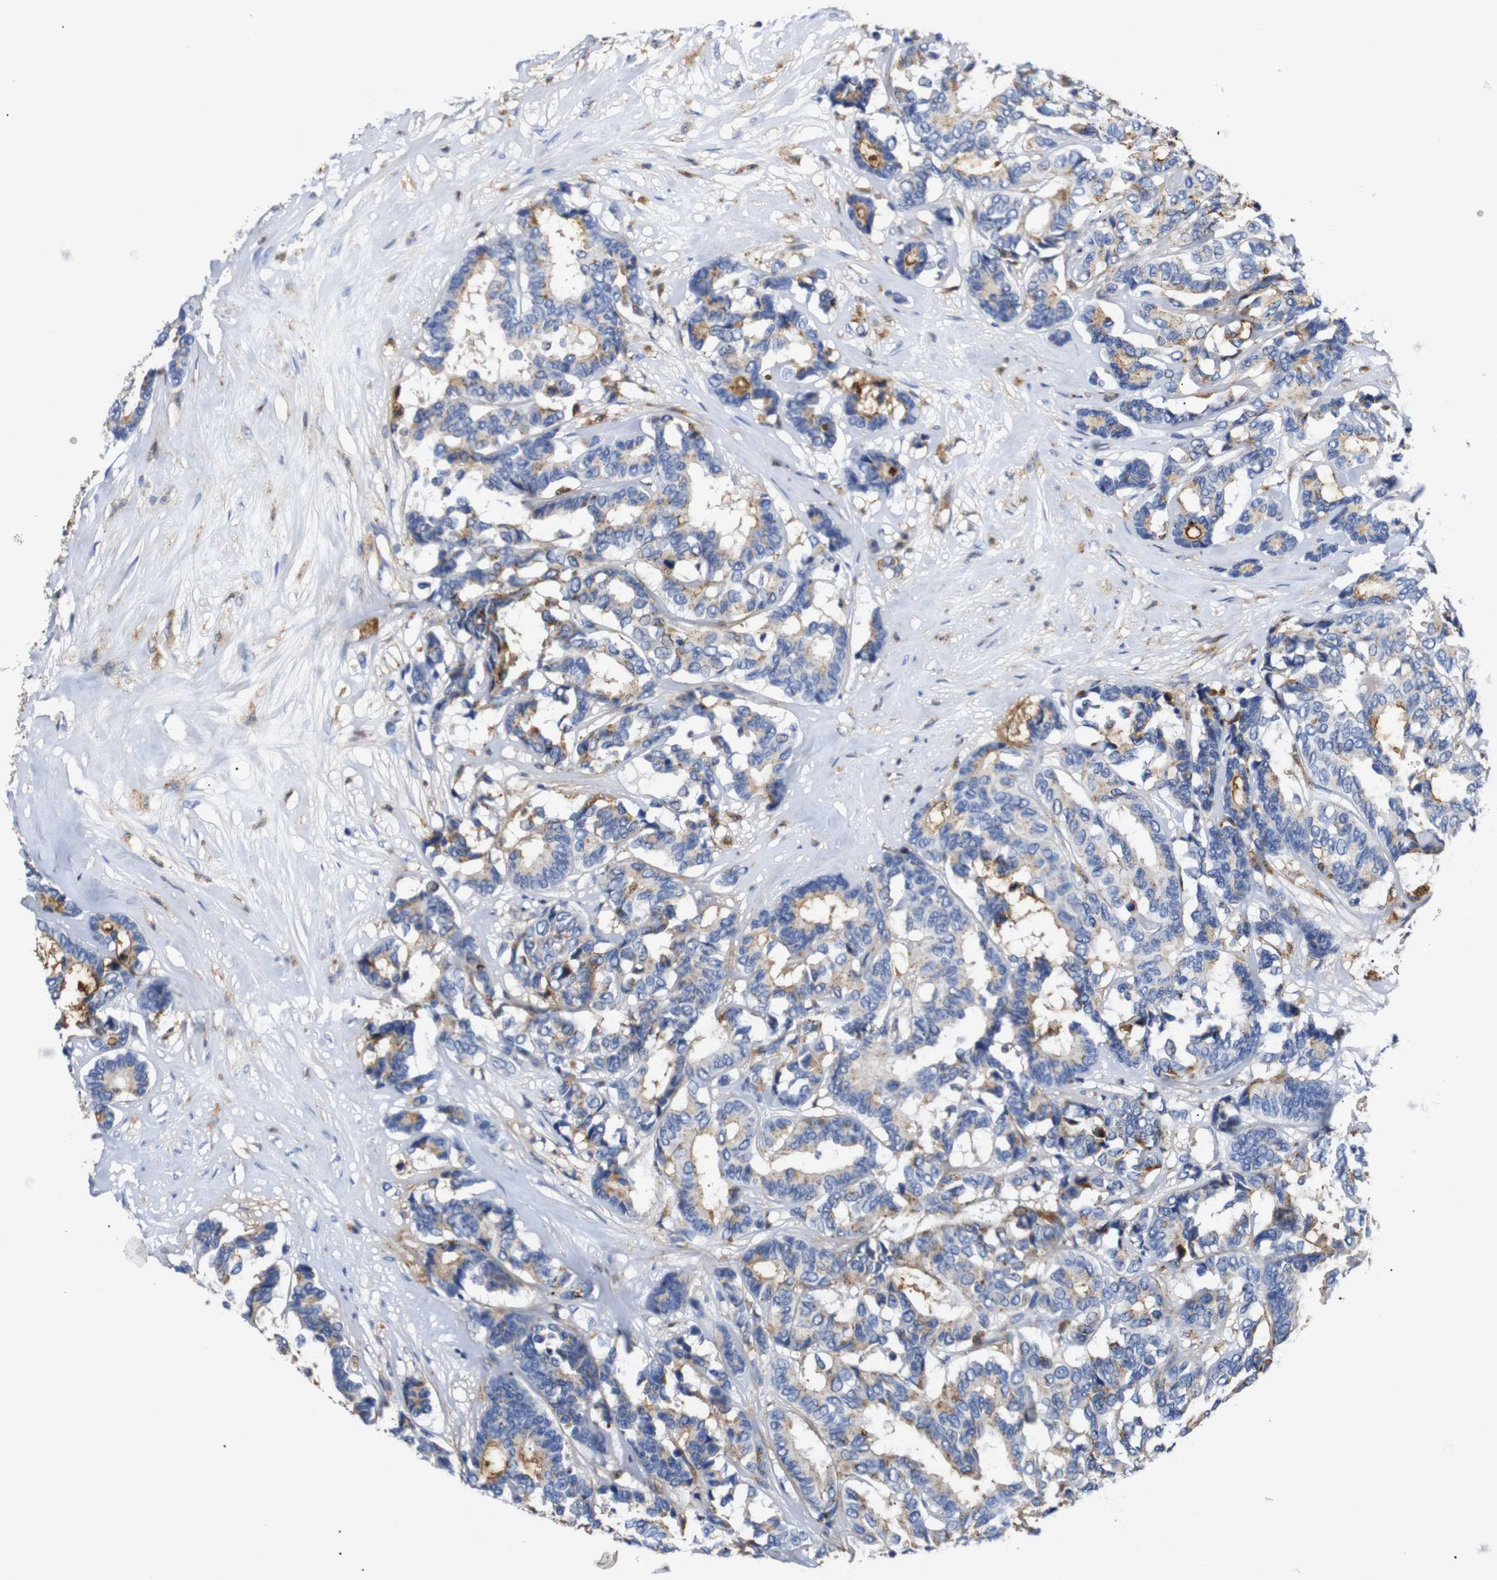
{"staining": {"intensity": "moderate", "quantity": "25%-75%", "location": "cytoplasmic/membranous"}, "tissue": "breast cancer", "cell_type": "Tumor cells", "image_type": "cancer", "snomed": [{"axis": "morphology", "description": "Duct carcinoma"}, {"axis": "topography", "description": "Breast"}], "caption": "An image of human breast invasive ductal carcinoma stained for a protein displays moderate cytoplasmic/membranous brown staining in tumor cells.", "gene": "SDCBP", "patient": {"sex": "female", "age": 87}}